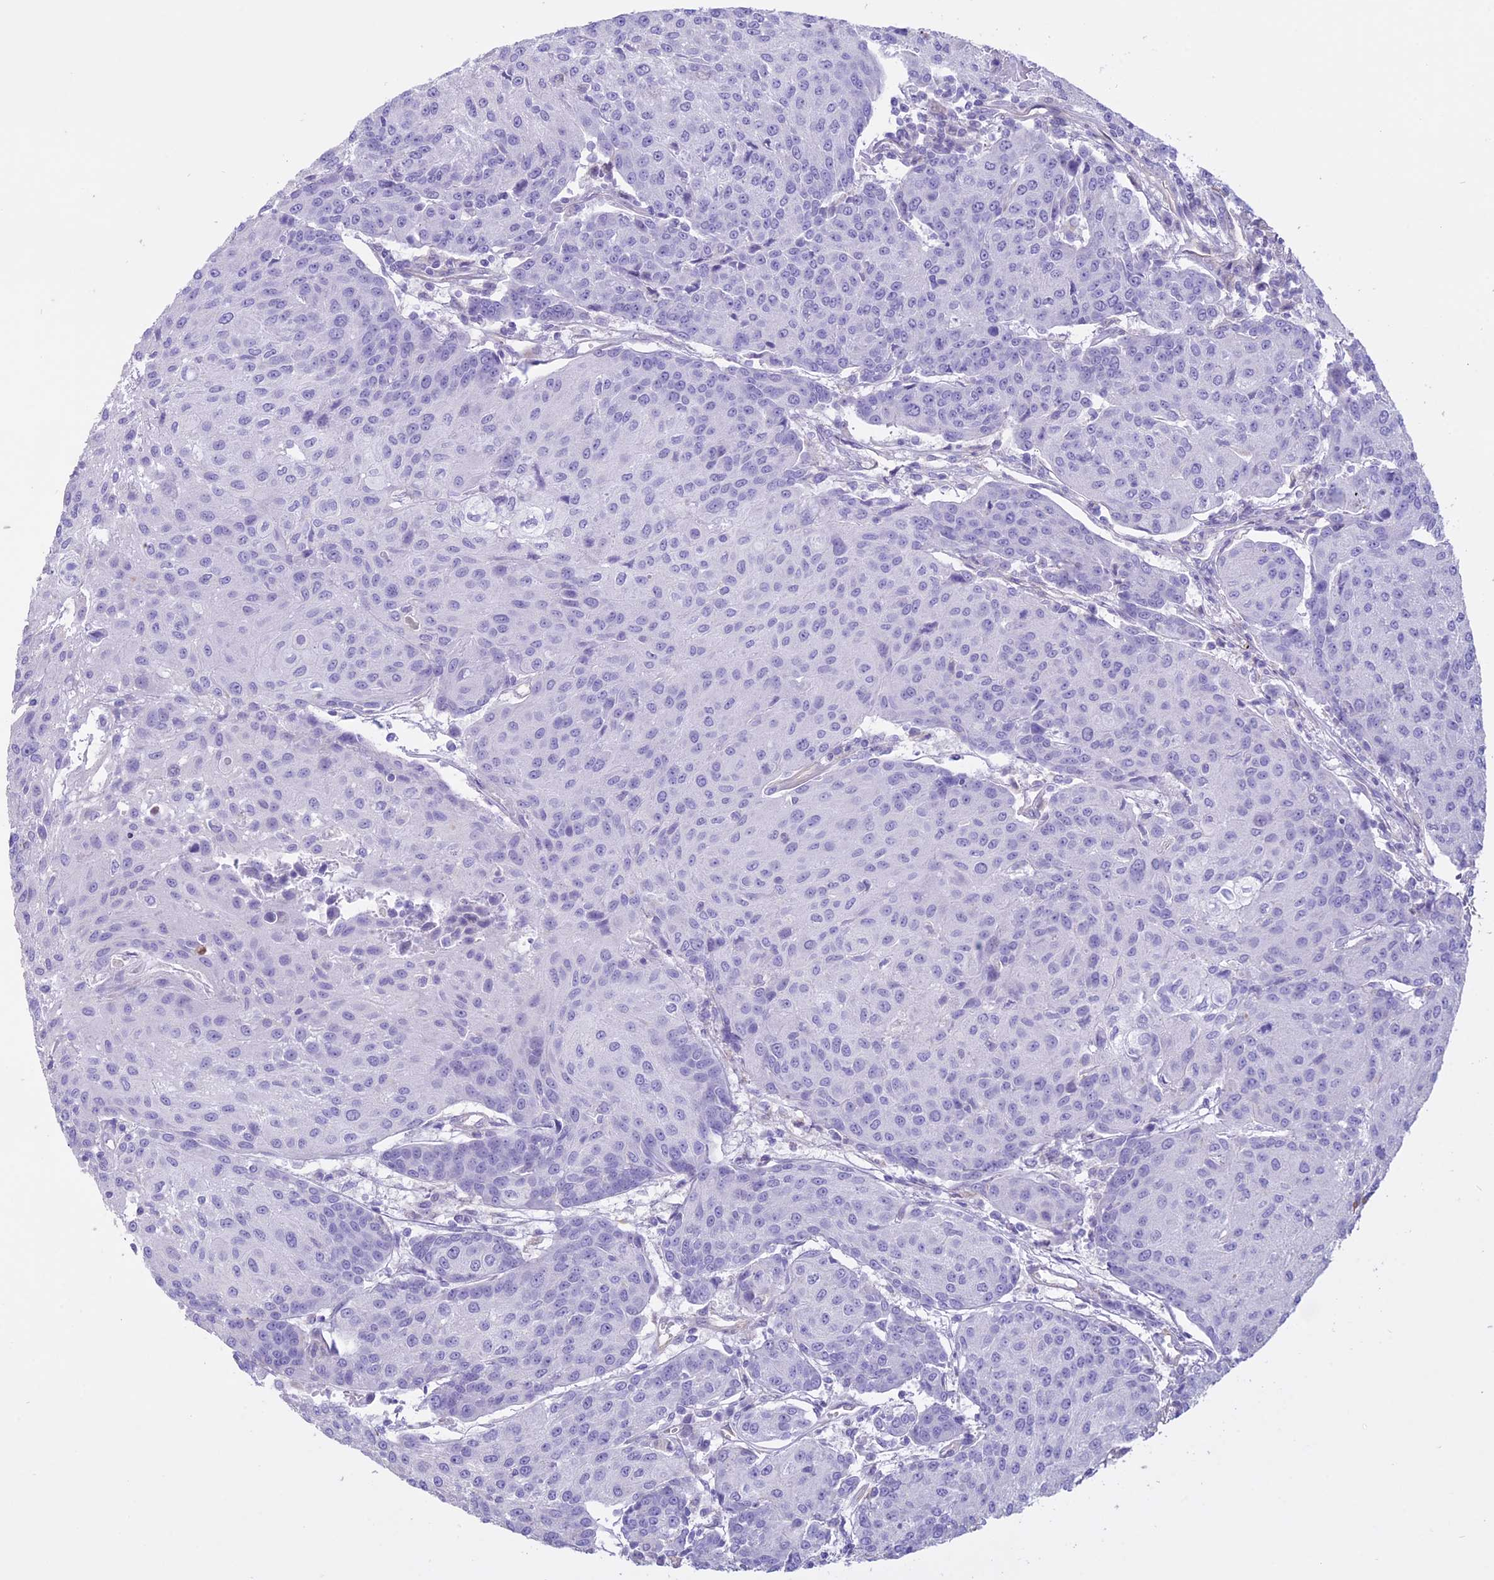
{"staining": {"intensity": "negative", "quantity": "none", "location": "none"}, "tissue": "urothelial cancer", "cell_type": "Tumor cells", "image_type": "cancer", "snomed": [{"axis": "morphology", "description": "Urothelial carcinoma, High grade"}, {"axis": "topography", "description": "Urinary bladder"}], "caption": "DAB (3,3'-diaminobenzidine) immunohistochemical staining of urothelial carcinoma (high-grade) demonstrates no significant positivity in tumor cells.", "gene": "CCDC148", "patient": {"sex": "female", "age": 85}}